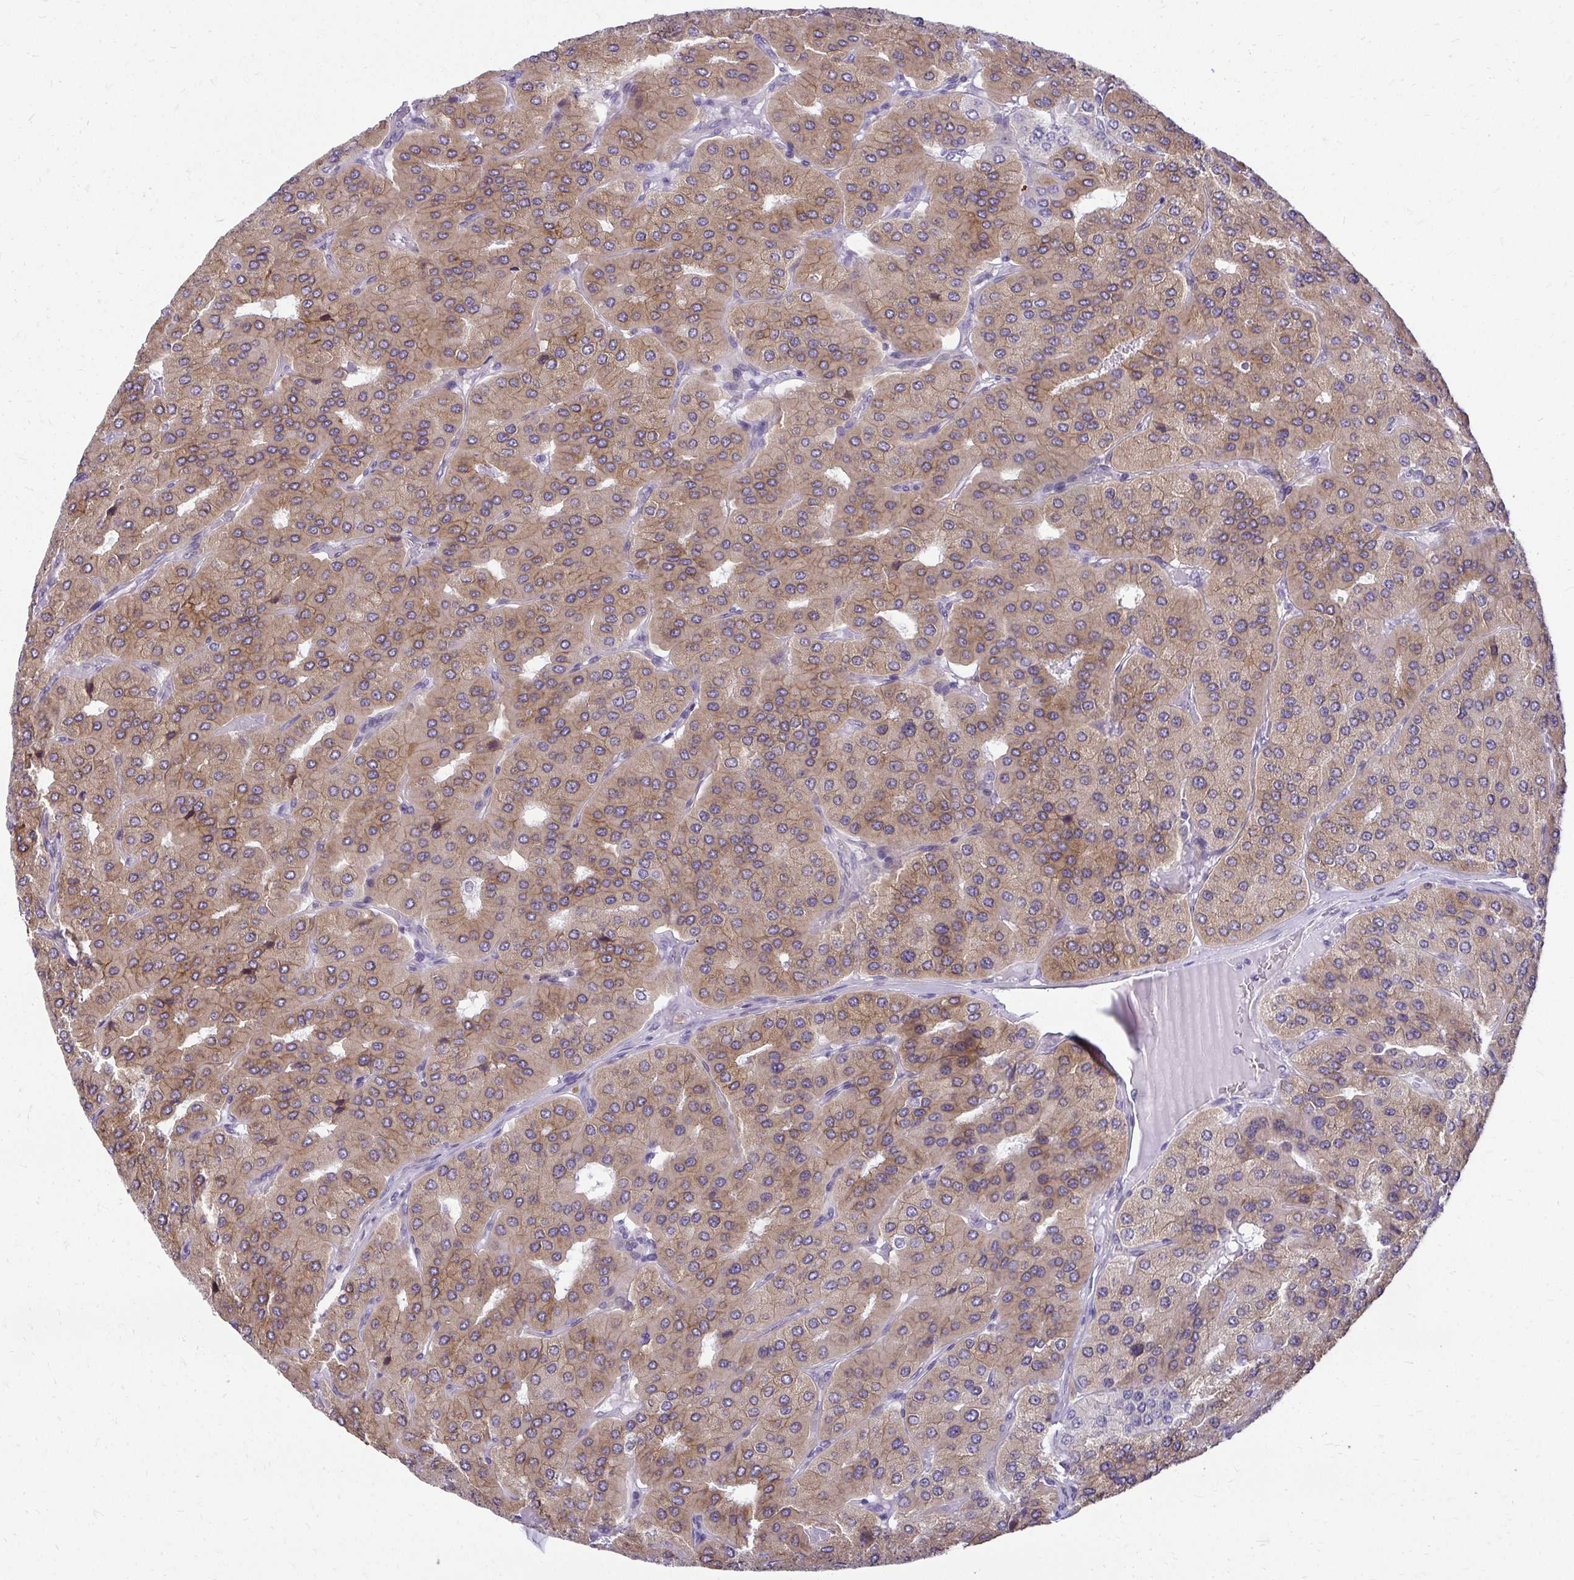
{"staining": {"intensity": "moderate", "quantity": ">75%", "location": "cytoplasmic/membranous"}, "tissue": "parathyroid gland", "cell_type": "Glandular cells", "image_type": "normal", "snomed": [{"axis": "morphology", "description": "Normal tissue, NOS"}, {"axis": "morphology", "description": "Adenoma, NOS"}, {"axis": "topography", "description": "Parathyroid gland"}], "caption": "Glandular cells exhibit moderate cytoplasmic/membranous staining in approximately >75% of cells in normal parathyroid gland.", "gene": "NIFK", "patient": {"sex": "female", "age": 86}}